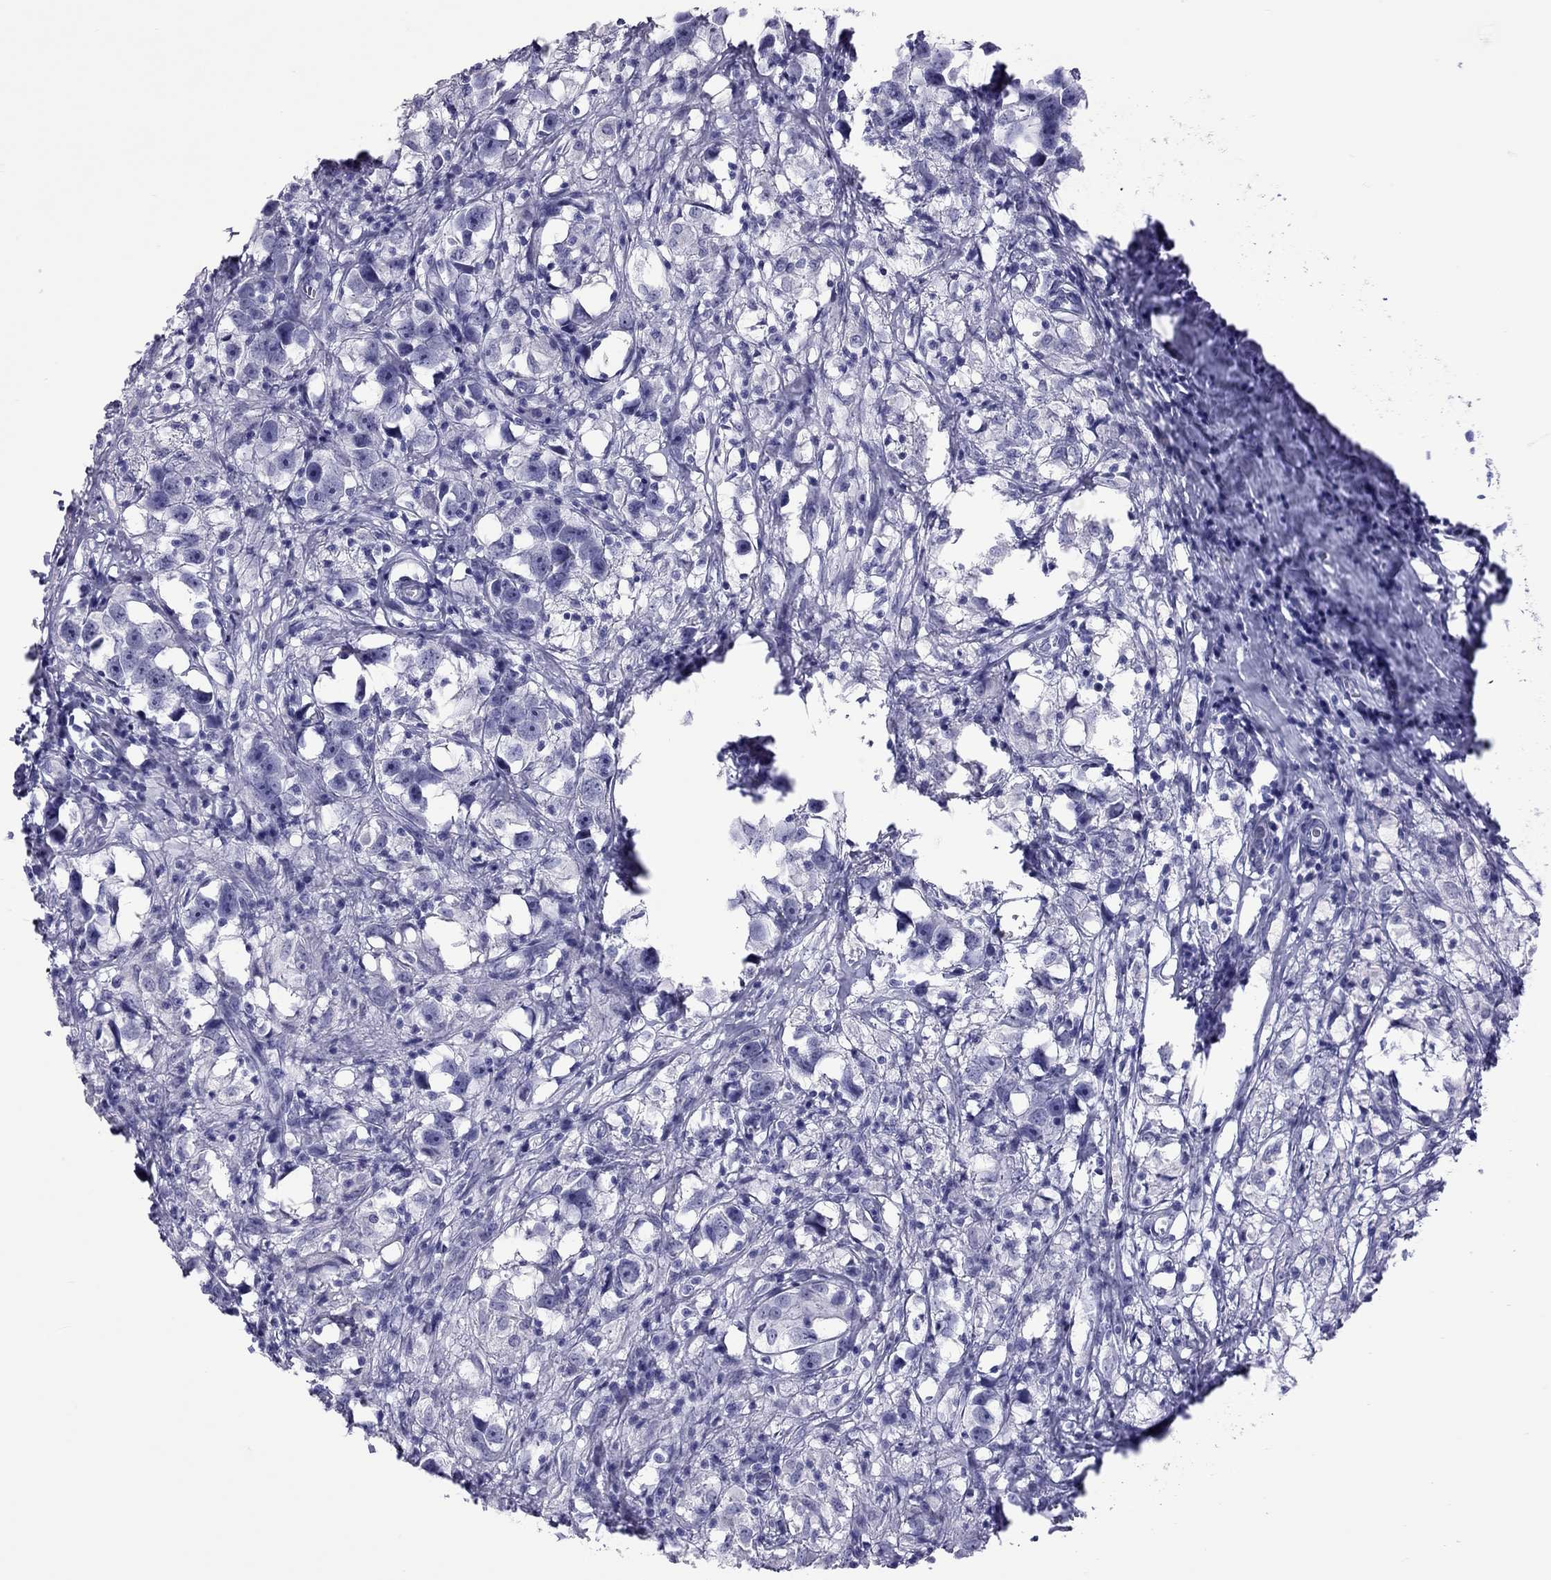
{"staining": {"intensity": "negative", "quantity": "none", "location": "none"}, "tissue": "testis cancer", "cell_type": "Tumor cells", "image_type": "cancer", "snomed": [{"axis": "morphology", "description": "Seminoma, NOS"}, {"axis": "topography", "description": "Testis"}], "caption": "Immunohistochemistry (IHC) micrograph of human testis cancer stained for a protein (brown), which reveals no positivity in tumor cells. (Brightfield microscopy of DAB IHC at high magnification).", "gene": "STAG3", "patient": {"sex": "male", "age": 49}}